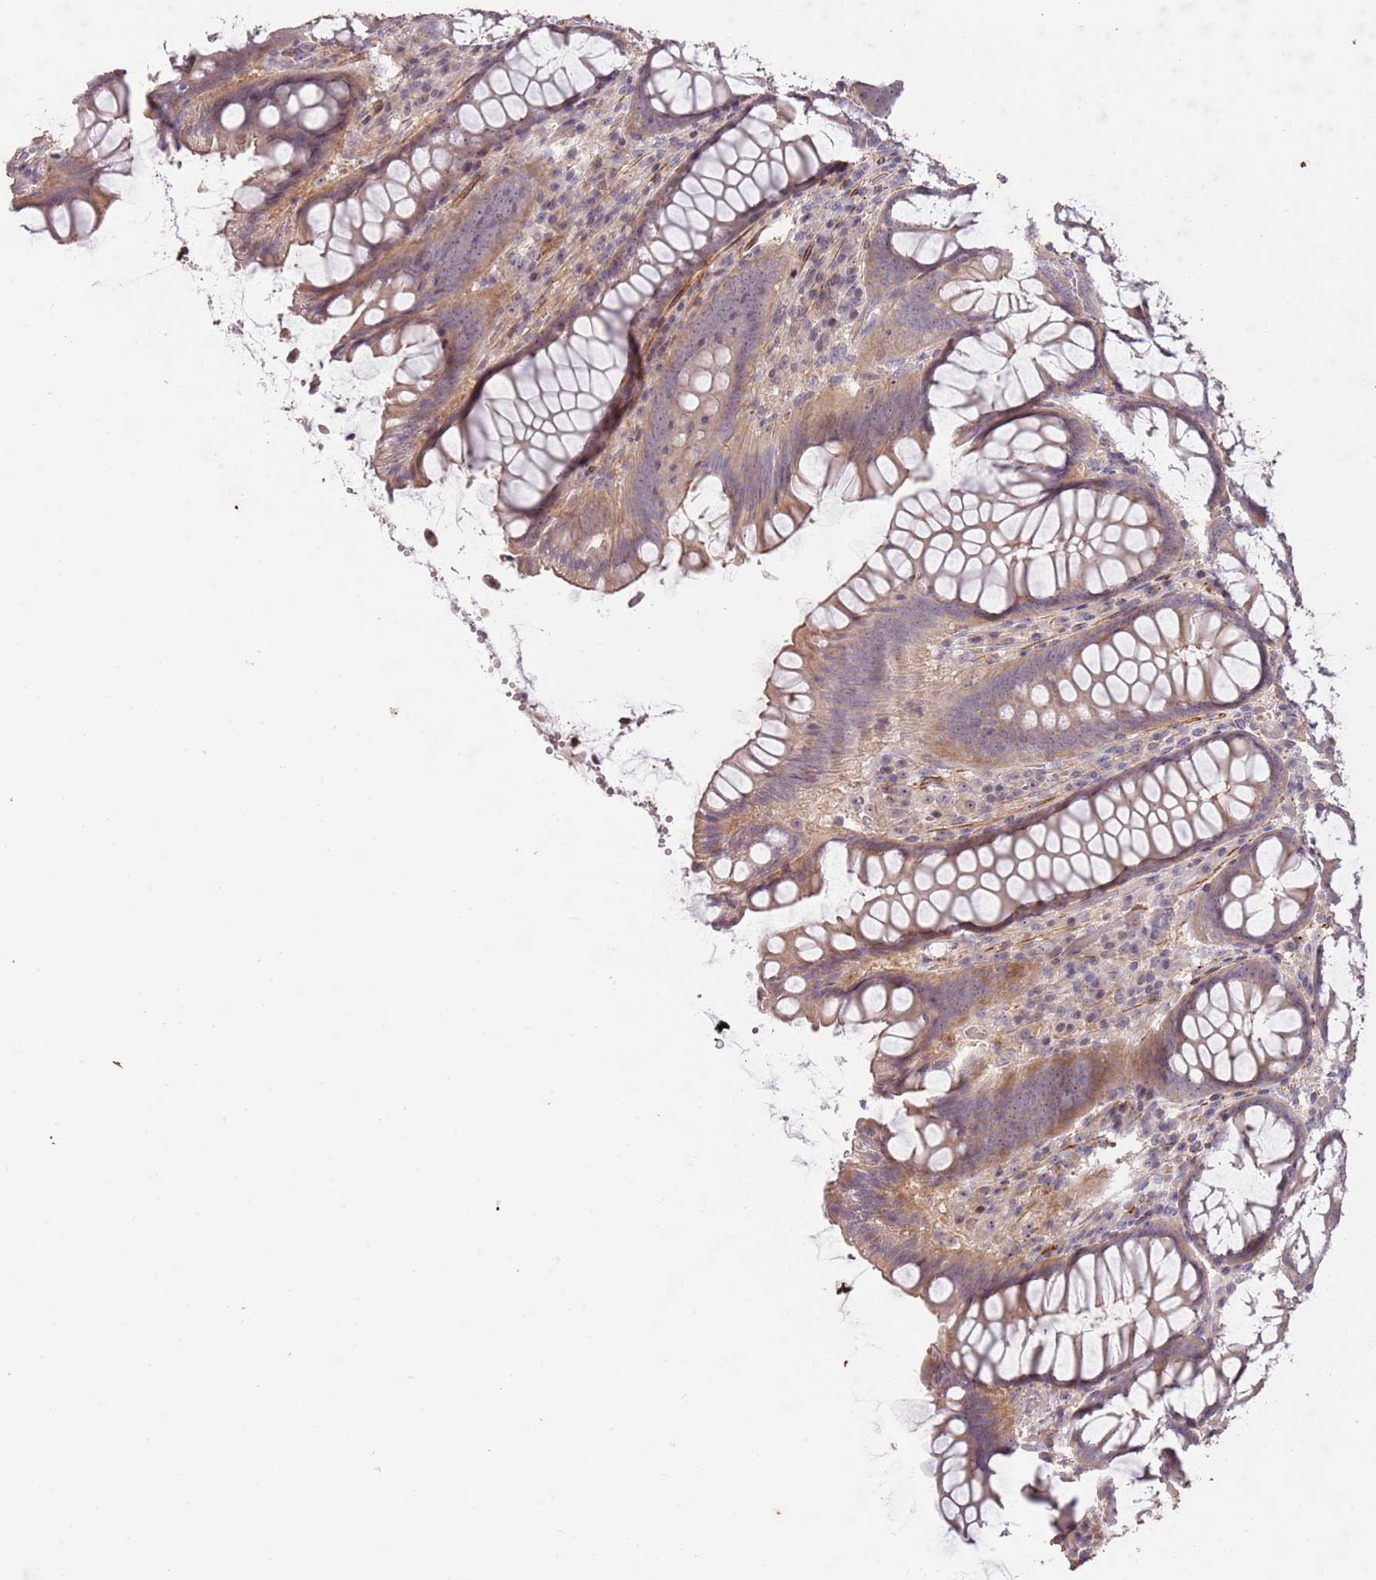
{"staining": {"intensity": "weak", "quantity": "<25%", "location": "cytoplasmic/membranous"}, "tissue": "colon", "cell_type": "Endothelial cells", "image_type": "normal", "snomed": [{"axis": "morphology", "description": "Normal tissue, NOS"}, {"axis": "topography", "description": "Colon"}], "caption": "Histopathology image shows no protein positivity in endothelial cells of unremarkable colon.", "gene": "ADTRP", "patient": {"sex": "female", "age": 79}}